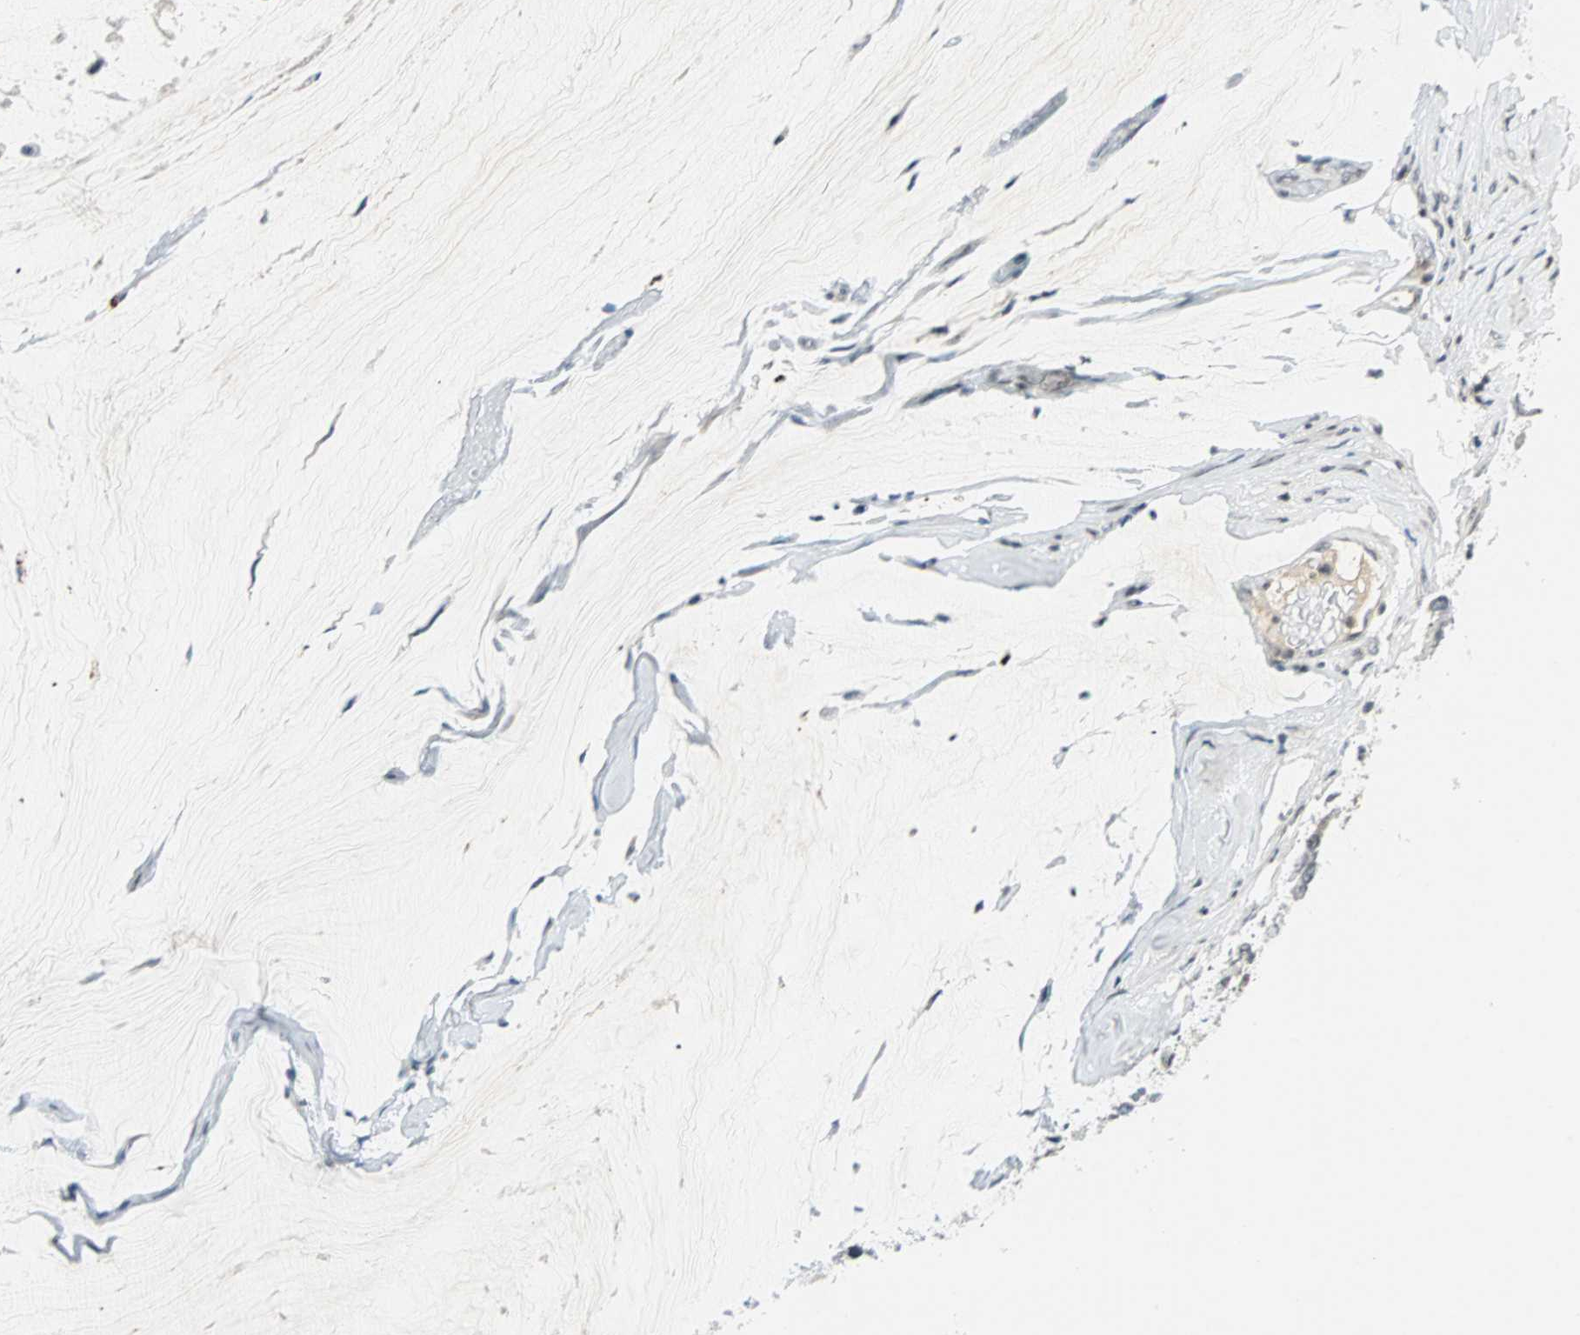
{"staining": {"intensity": "weak", "quantity": "<25%", "location": "nuclear"}, "tissue": "ovarian cancer", "cell_type": "Tumor cells", "image_type": "cancer", "snomed": [{"axis": "morphology", "description": "Cystadenocarcinoma, mucinous, NOS"}, {"axis": "topography", "description": "Ovary"}], "caption": "This is an immunohistochemistry micrograph of human ovarian cancer. There is no staining in tumor cells.", "gene": "SMAD3", "patient": {"sex": "female", "age": 39}}